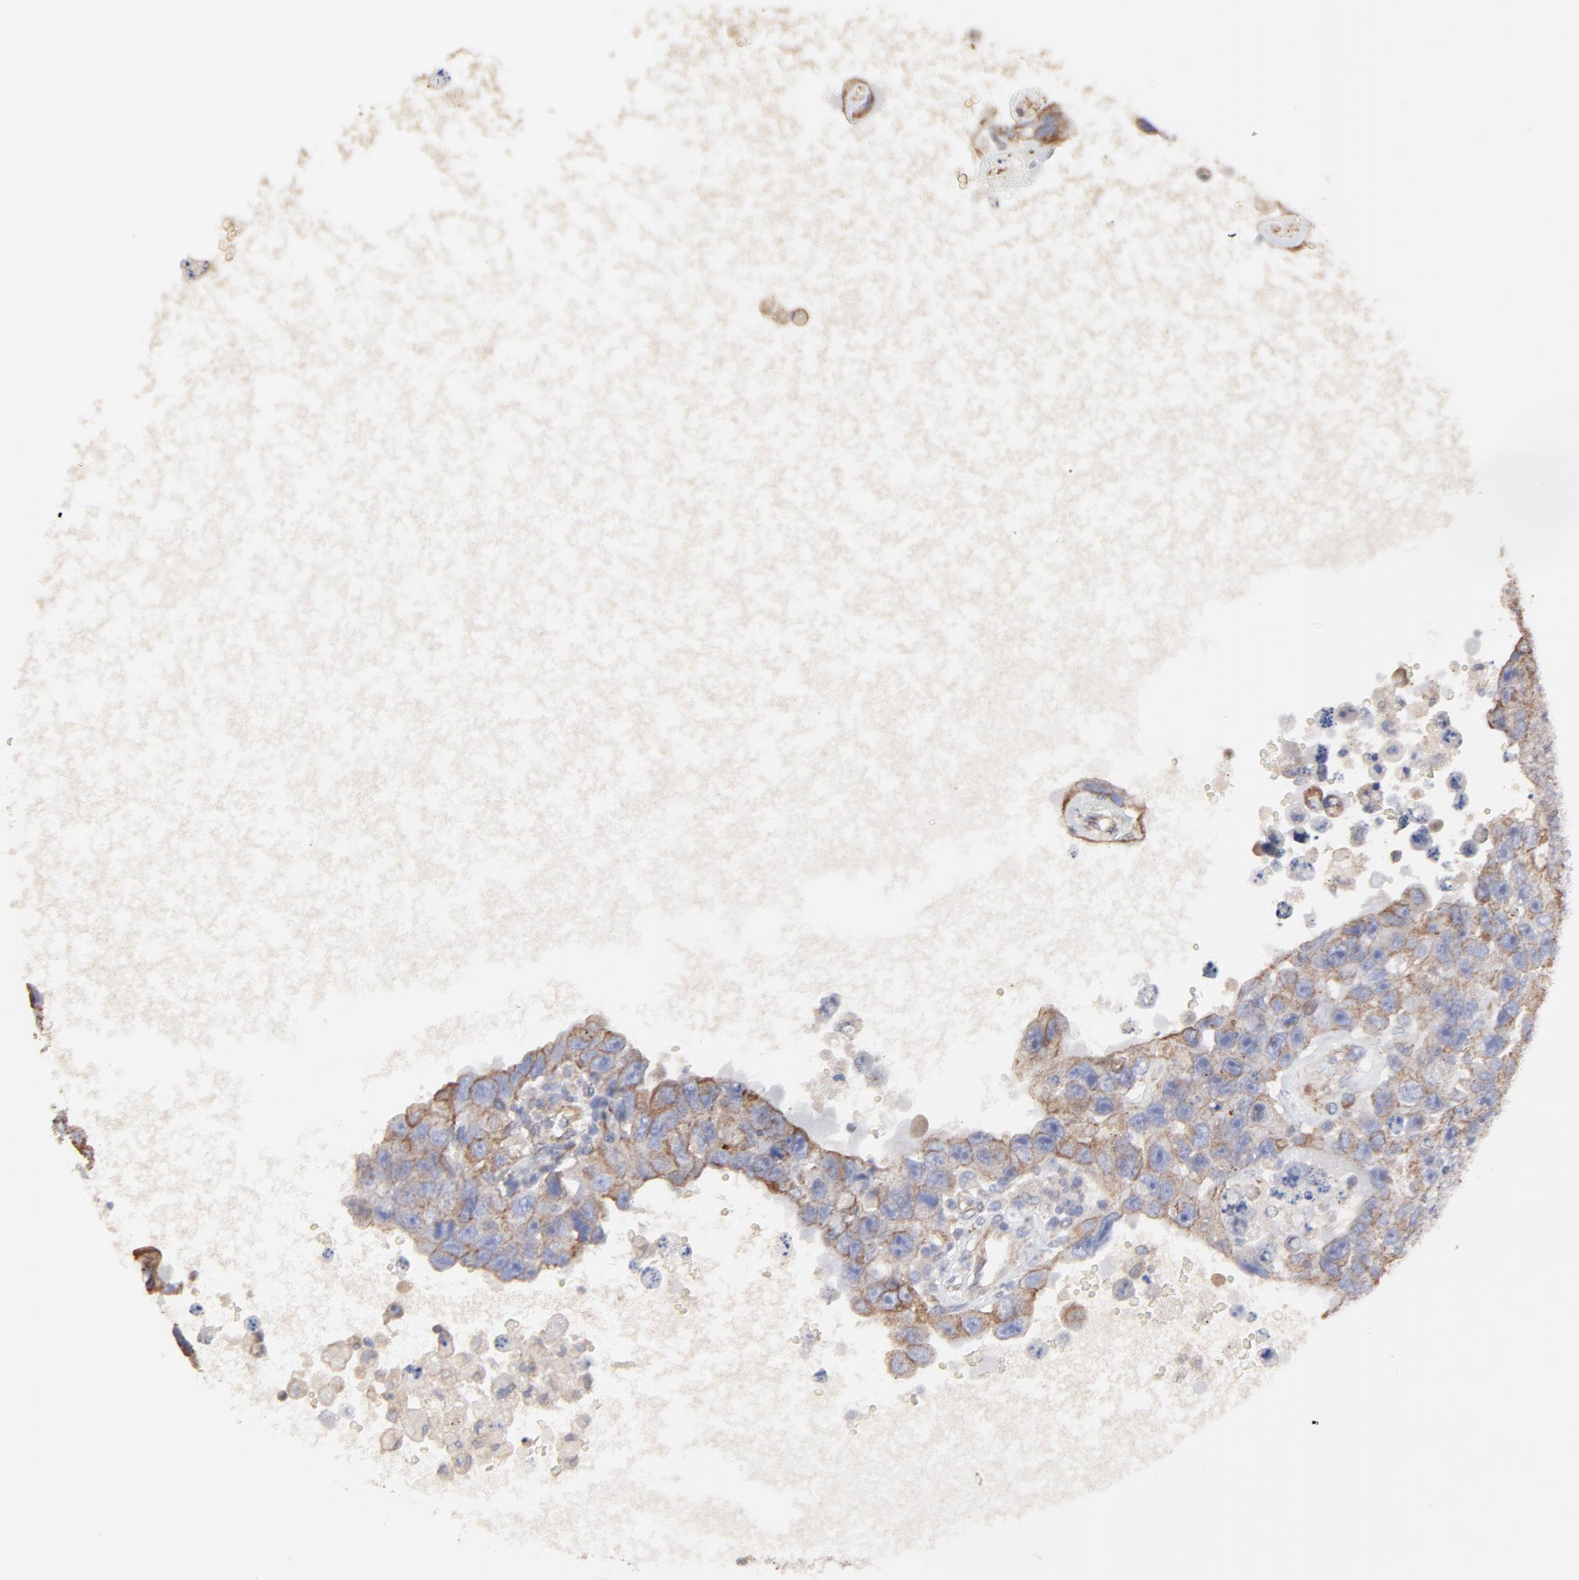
{"staining": {"intensity": "weak", "quantity": ">75%", "location": "cytoplasmic/membranous"}, "tissue": "testis cancer", "cell_type": "Tumor cells", "image_type": "cancer", "snomed": [{"axis": "morphology", "description": "Carcinoma, Embryonal, NOS"}, {"axis": "topography", "description": "Testis"}], "caption": "IHC (DAB) staining of human testis cancer exhibits weak cytoplasmic/membranous protein expression in approximately >75% of tumor cells.", "gene": "LRCH2", "patient": {"sex": "male", "age": 26}}